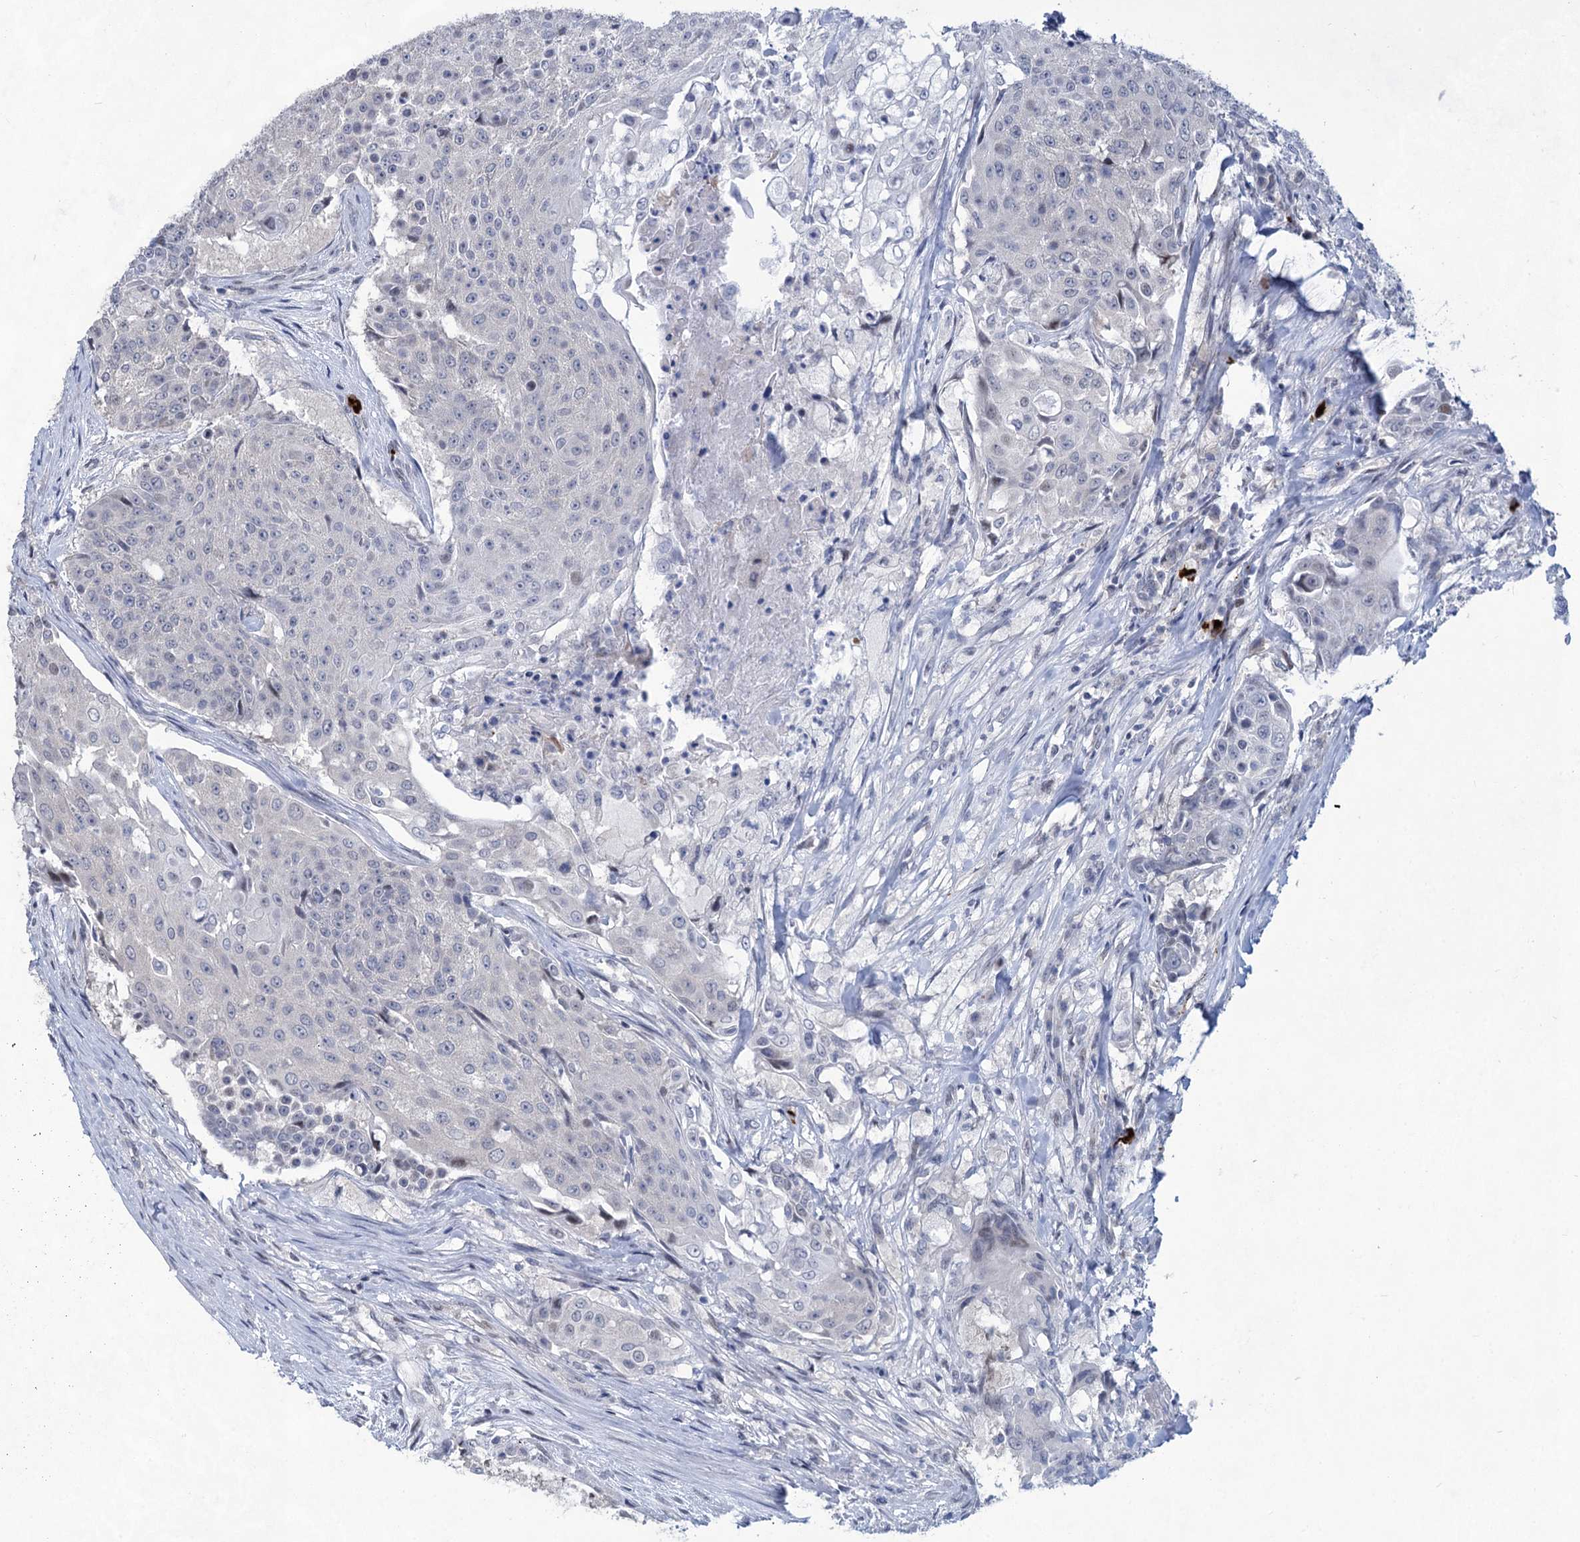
{"staining": {"intensity": "negative", "quantity": "none", "location": "none"}, "tissue": "urothelial cancer", "cell_type": "Tumor cells", "image_type": "cancer", "snomed": [{"axis": "morphology", "description": "Urothelial carcinoma, High grade"}, {"axis": "topography", "description": "Urinary bladder"}], "caption": "Photomicrograph shows no protein expression in tumor cells of urothelial cancer tissue. (IHC, brightfield microscopy, high magnification).", "gene": "MON2", "patient": {"sex": "female", "age": 63}}